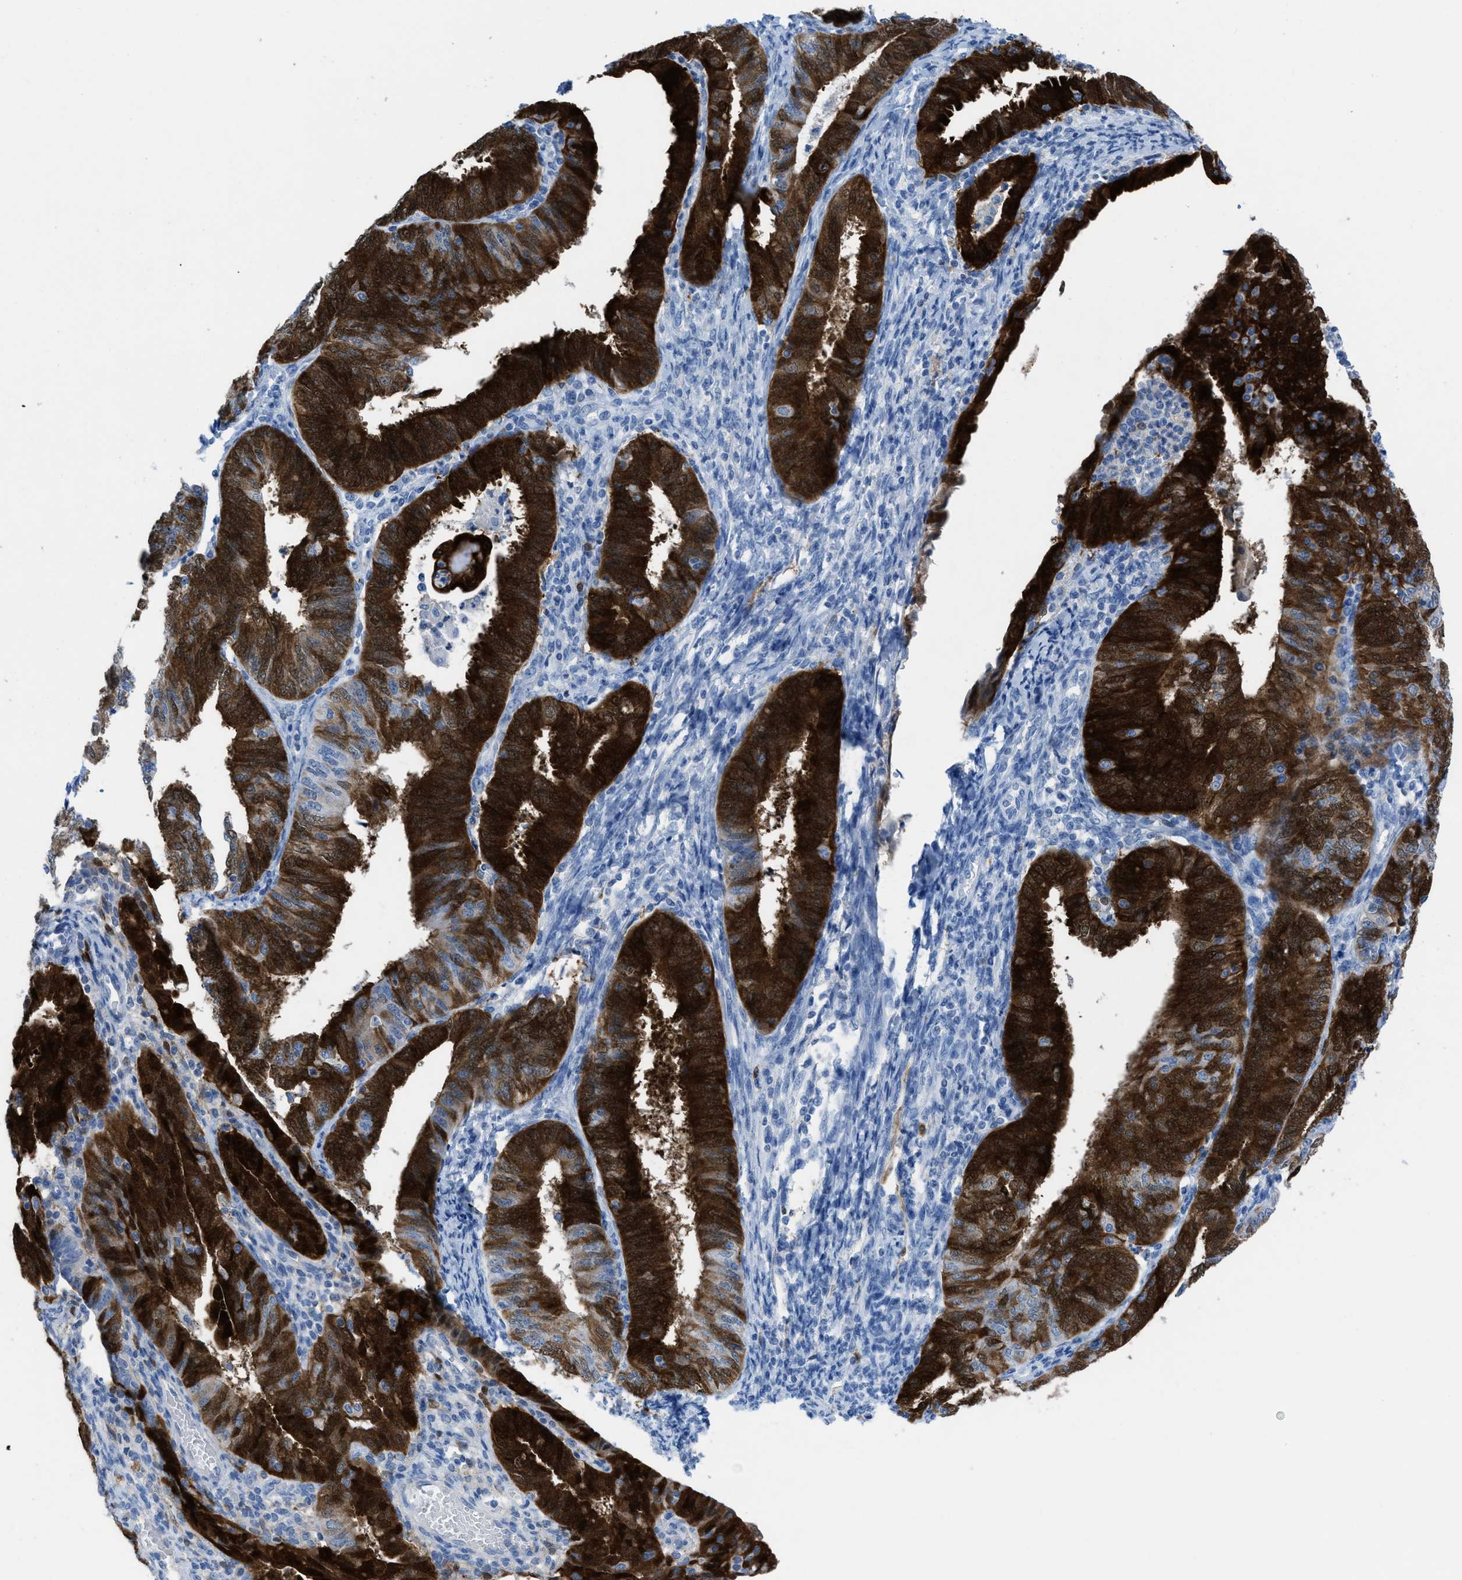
{"staining": {"intensity": "strong", "quantity": ">75%", "location": "cytoplasmic/membranous,nuclear"}, "tissue": "endometrial cancer", "cell_type": "Tumor cells", "image_type": "cancer", "snomed": [{"axis": "morphology", "description": "Adenocarcinoma, NOS"}, {"axis": "topography", "description": "Endometrium"}], "caption": "Immunohistochemistry of human adenocarcinoma (endometrial) shows high levels of strong cytoplasmic/membranous and nuclear staining in approximately >75% of tumor cells. (Brightfield microscopy of DAB IHC at high magnification).", "gene": "CDKN2A", "patient": {"sex": "female", "age": 58}}